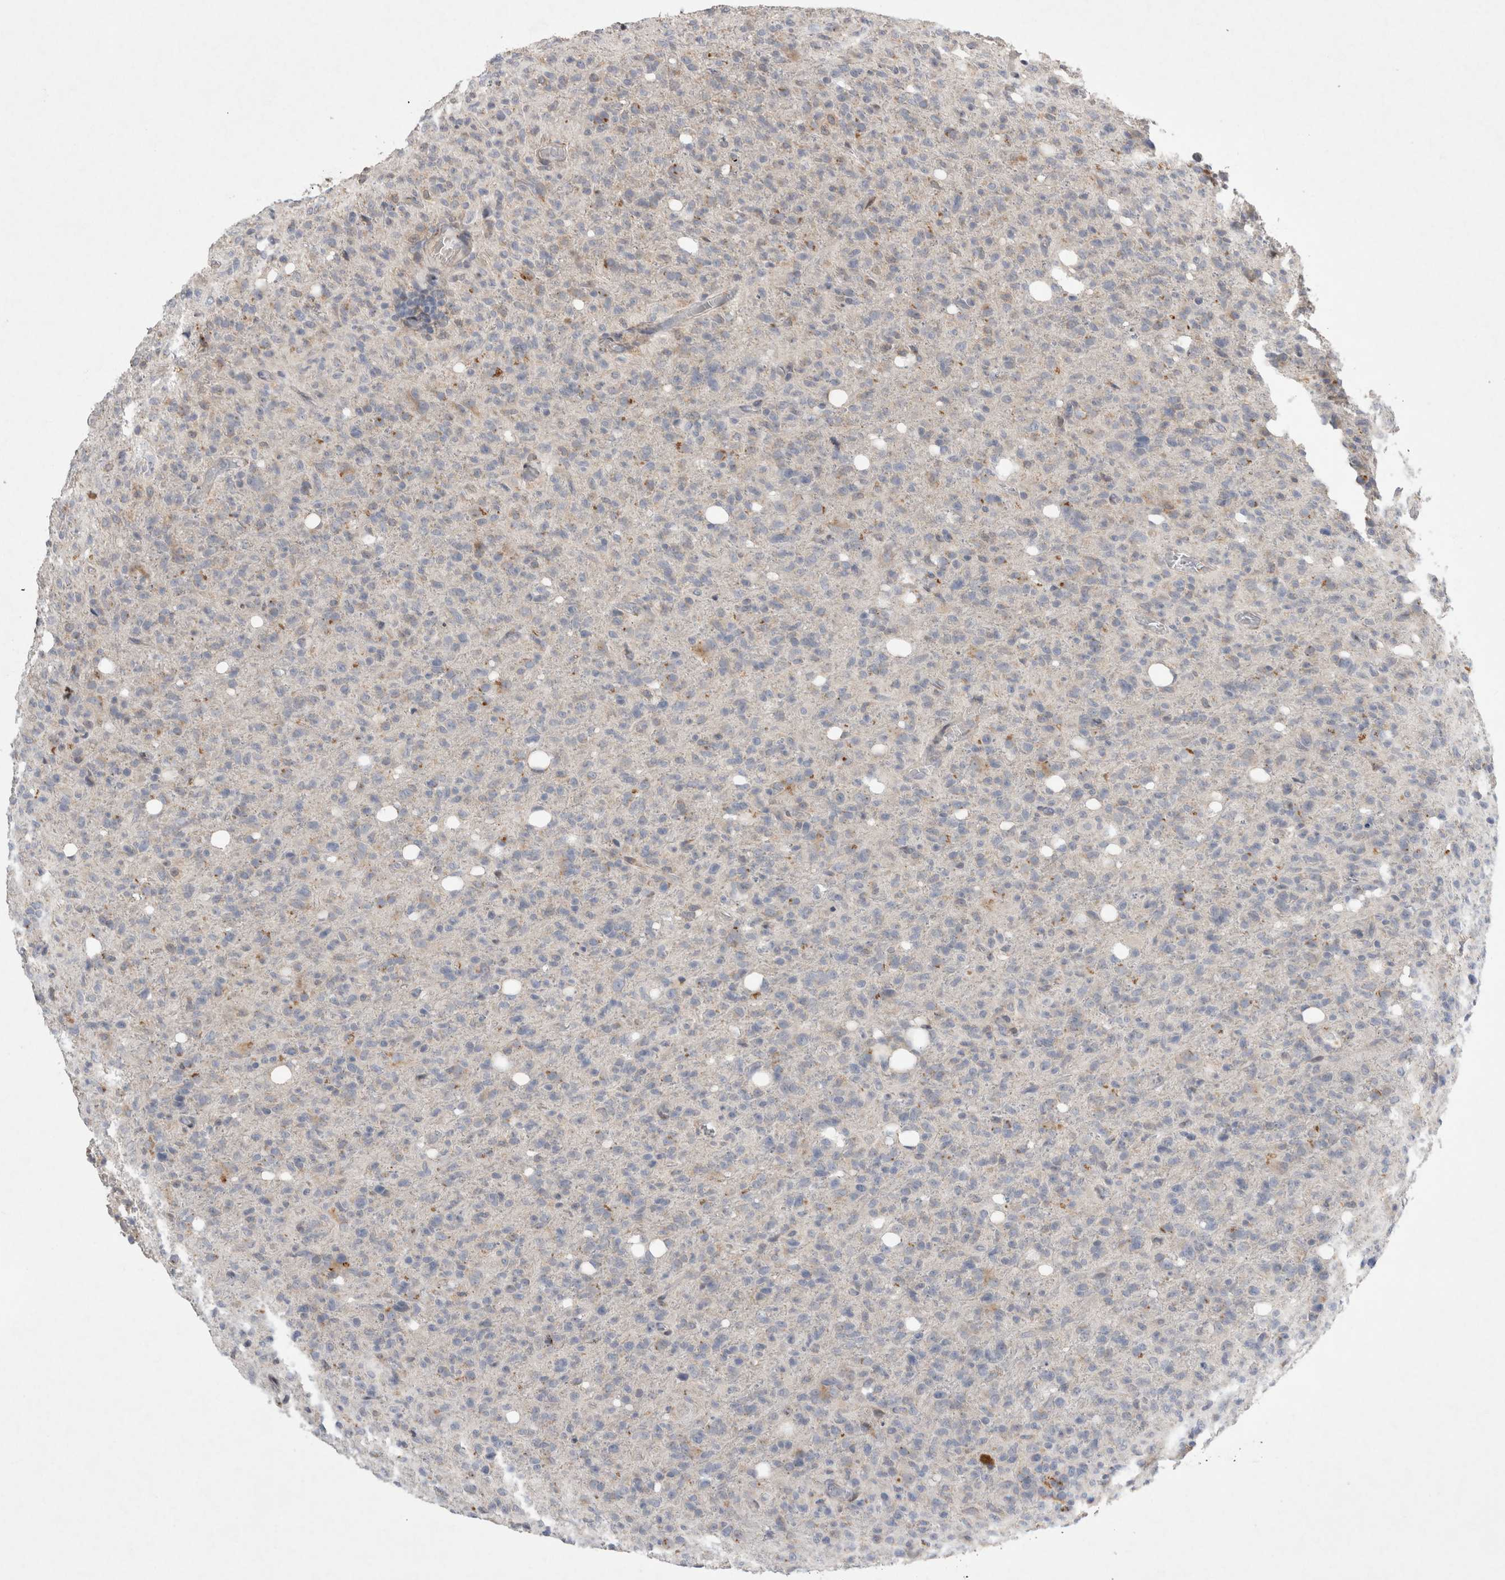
{"staining": {"intensity": "negative", "quantity": "none", "location": "none"}, "tissue": "glioma", "cell_type": "Tumor cells", "image_type": "cancer", "snomed": [{"axis": "morphology", "description": "Glioma, malignant, High grade"}, {"axis": "topography", "description": "Brain"}], "caption": "Immunohistochemistry of human malignant high-grade glioma reveals no staining in tumor cells. (DAB (3,3'-diaminobenzidine) IHC visualized using brightfield microscopy, high magnification).", "gene": "TRMT9B", "patient": {"sex": "female", "age": 57}}